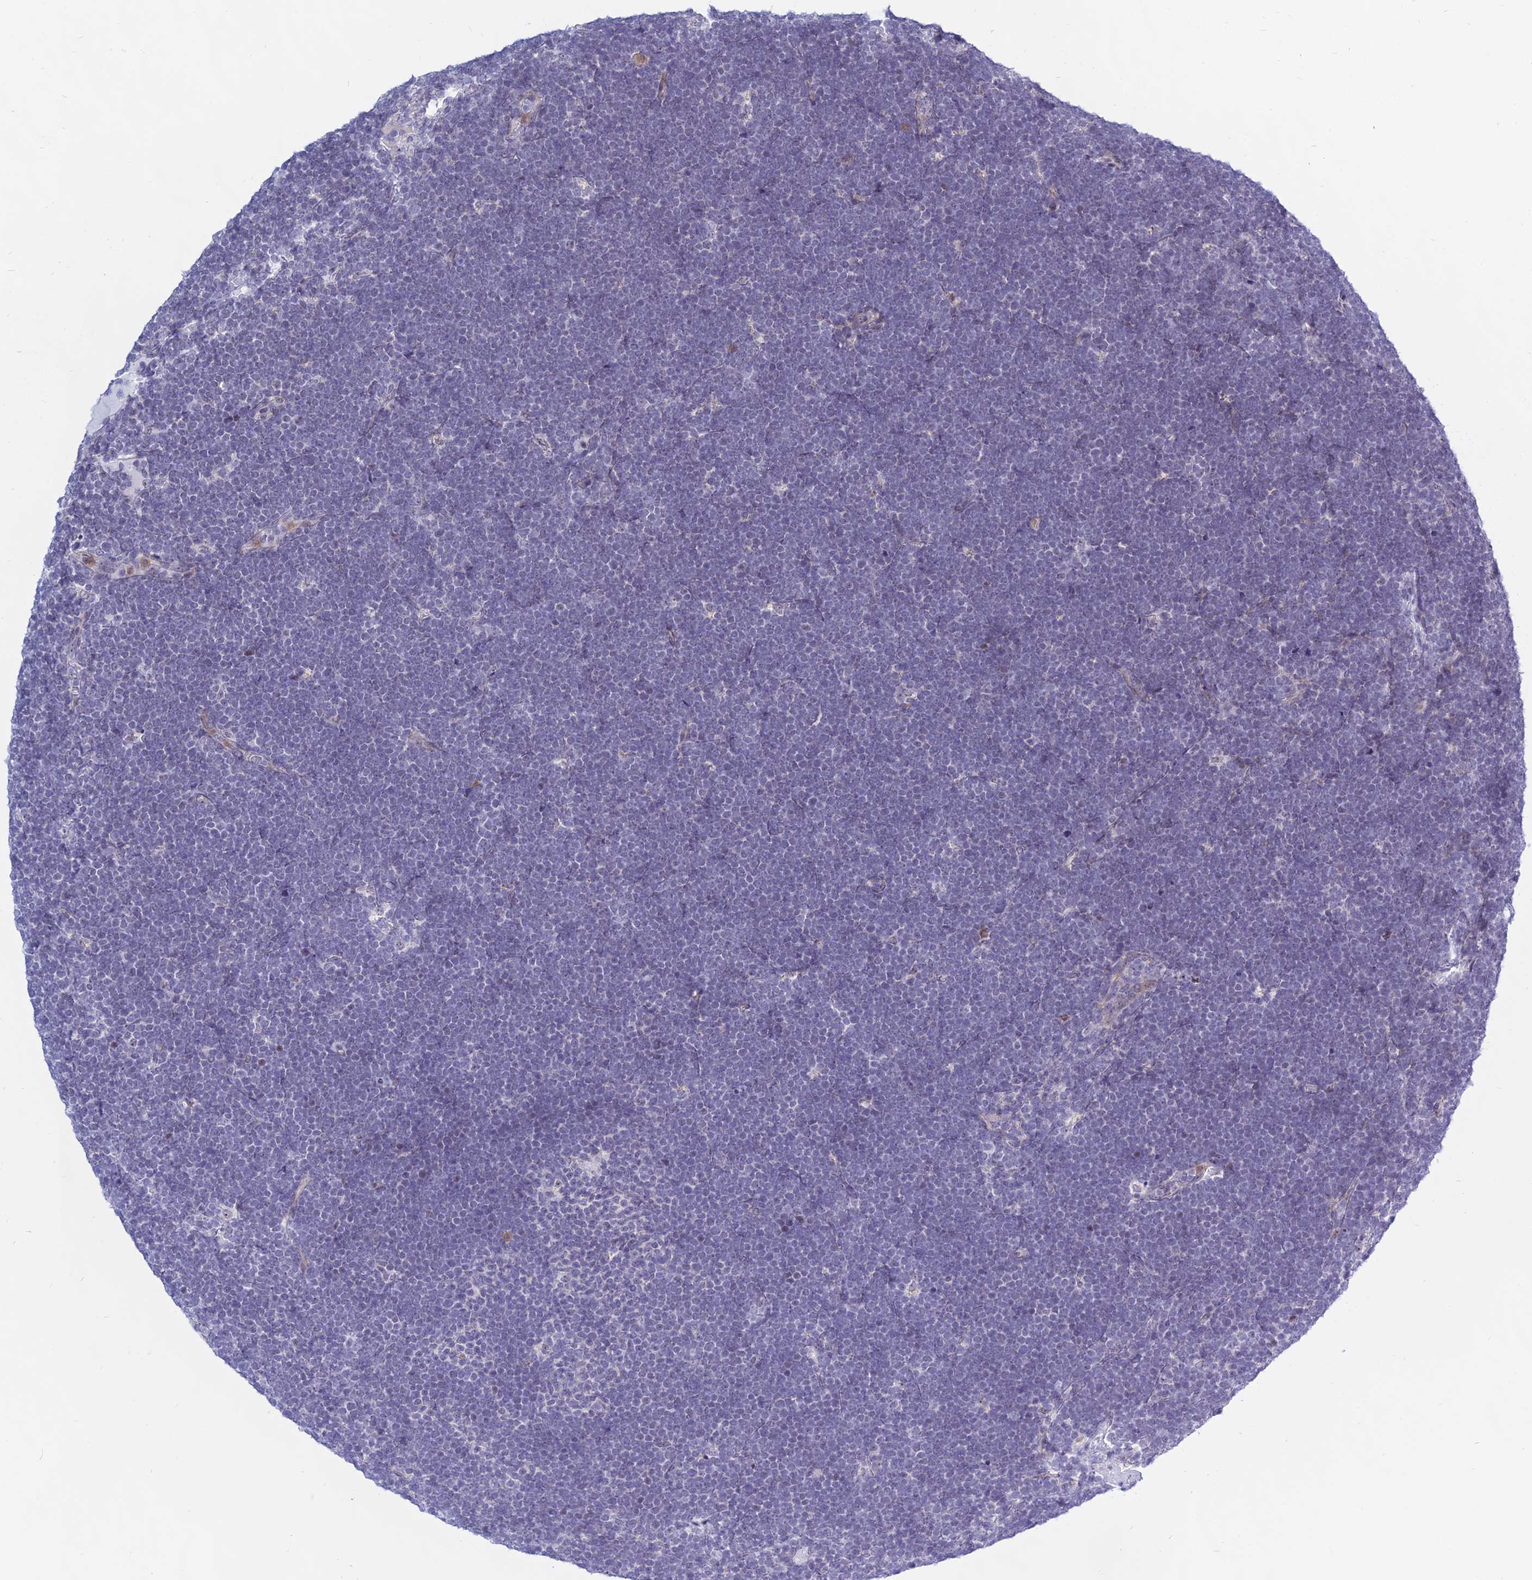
{"staining": {"intensity": "negative", "quantity": "none", "location": "none"}, "tissue": "lymphoma", "cell_type": "Tumor cells", "image_type": "cancer", "snomed": [{"axis": "morphology", "description": "Malignant lymphoma, non-Hodgkin's type, High grade"}, {"axis": "topography", "description": "Lymph node"}], "caption": "This is an immunohistochemistry image of lymphoma. There is no expression in tumor cells.", "gene": "KRR1", "patient": {"sex": "male", "age": 13}}